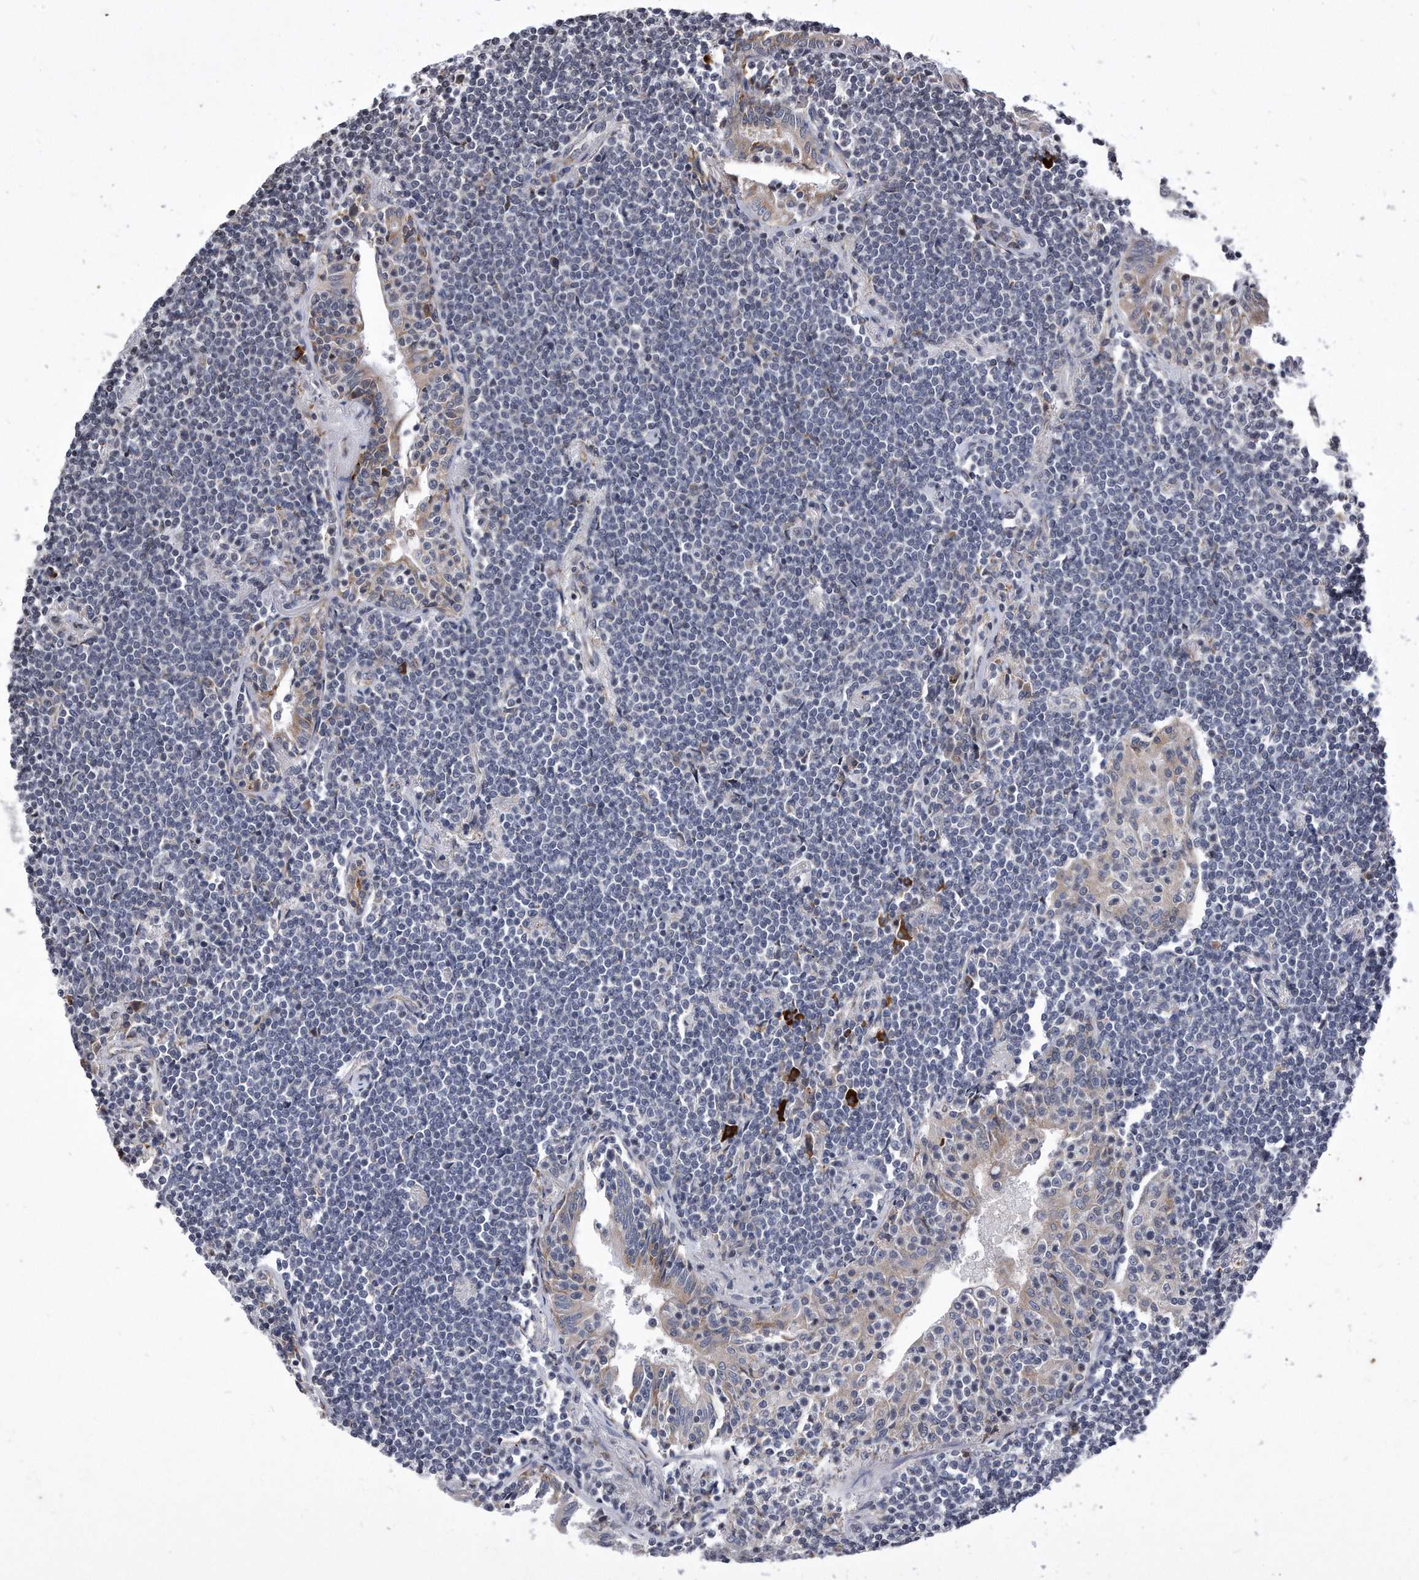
{"staining": {"intensity": "negative", "quantity": "none", "location": "none"}, "tissue": "lymphoma", "cell_type": "Tumor cells", "image_type": "cancer", "snomed": [{"axis": "morphology", "description": "Malignant lymphoma, non-Hodgkin's type, Low grade"}, {"axis": "topography", "description": "Lung"}], "caption": "A micrograph of low-grade malignant lymphoma, non-Hodgkin's type stained for a protein shows no brown staining in tumor cells.", "gene": "DAB1", "patient": {"sex": "female", "age": 71}}